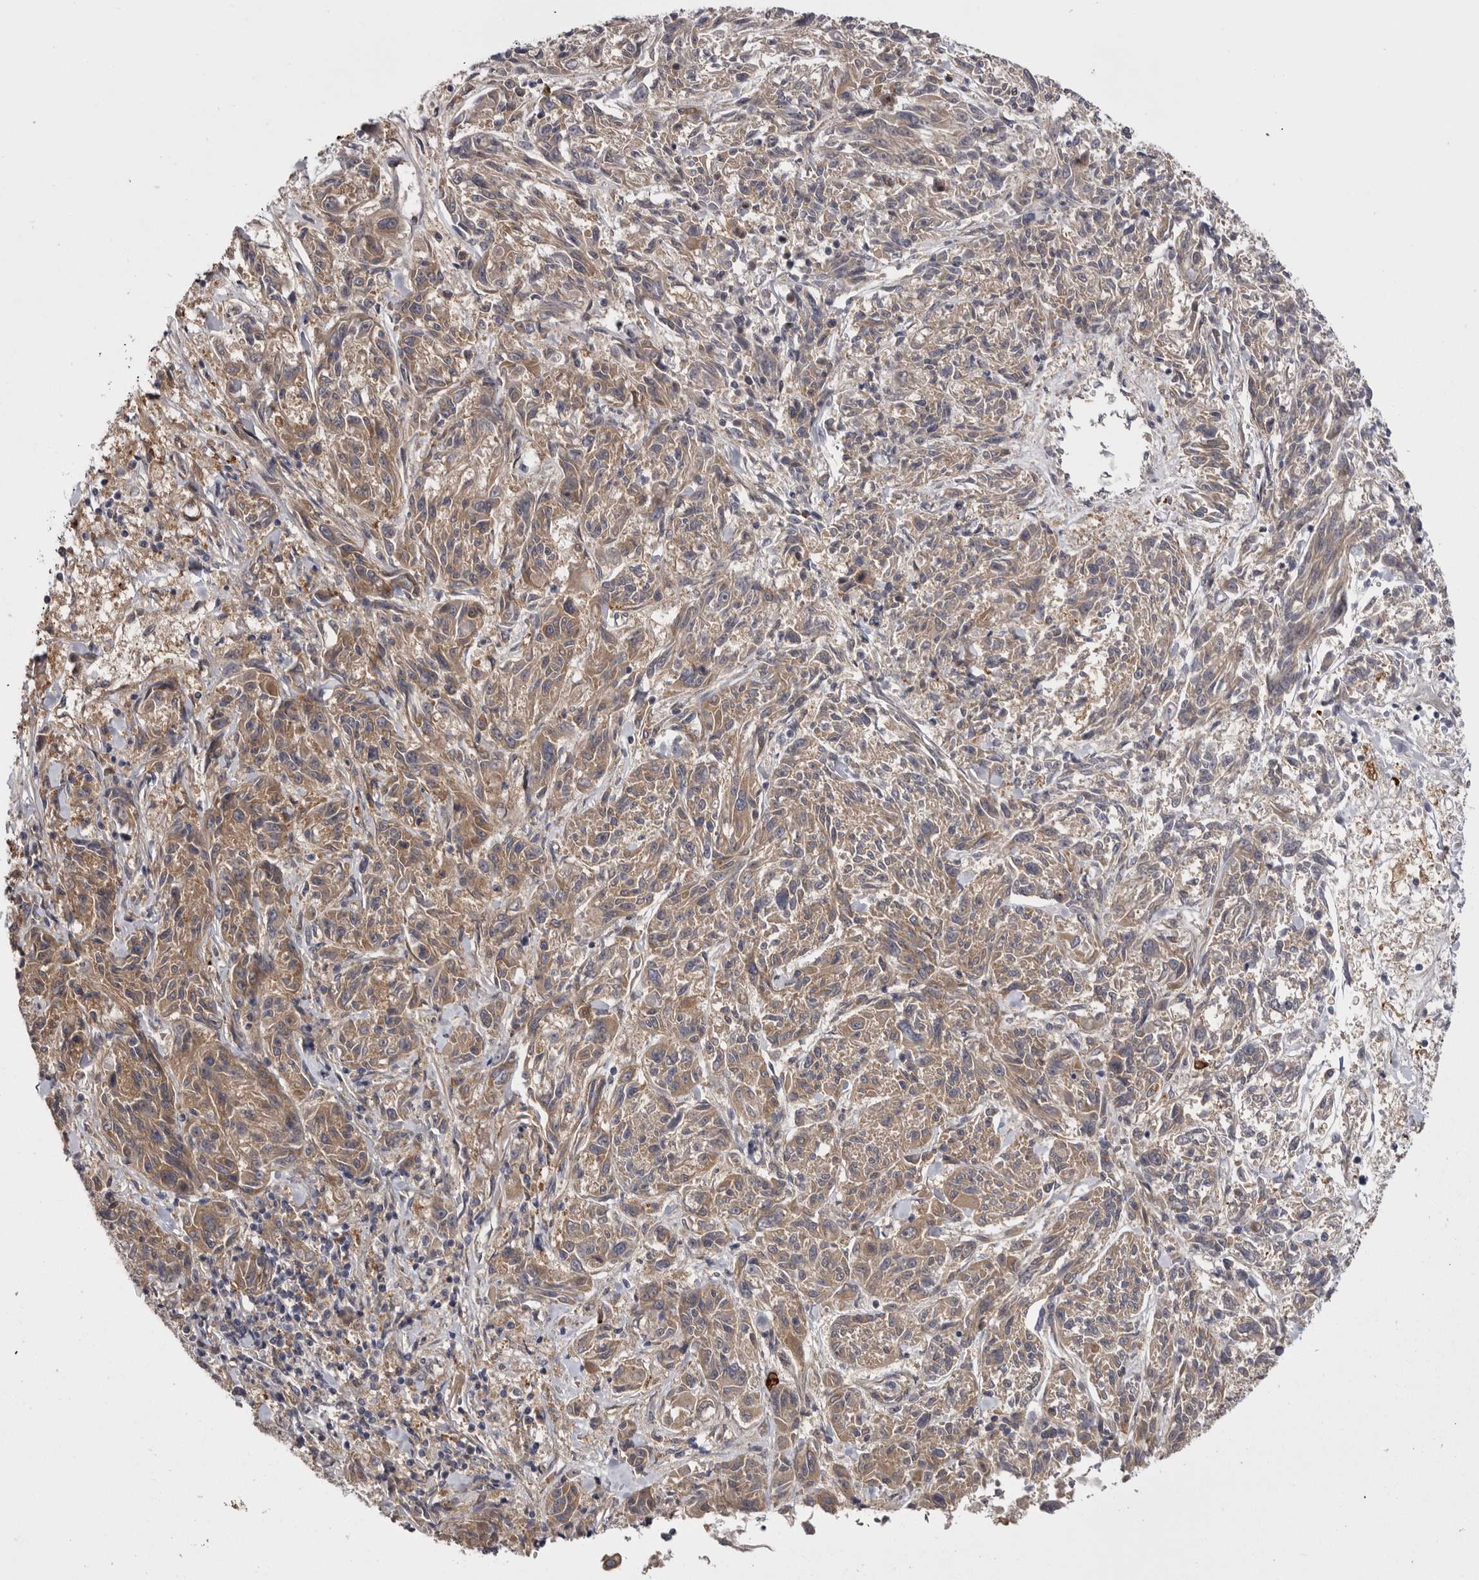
{"staining": {"intensity": "weak", "quantity": "25%-75%", "location": "cytoplasmic/membranous"}, "tissue": "melanoma", "cell_type": "Tumor cells", "image_type": "cancer", "snomed": [{"axis": "morphology", "description": "Malignant melanoma, NOS"}, {"axis": "topography", "description": "Skin"}], "caption": "This is a histology image of IHC staining of malignant melanoma, which shows weak staining in the cytoplasmic/membranous of tumor cells.", "gene": "OSBPL9", "patient": {"sex": "male", "age": 53}}